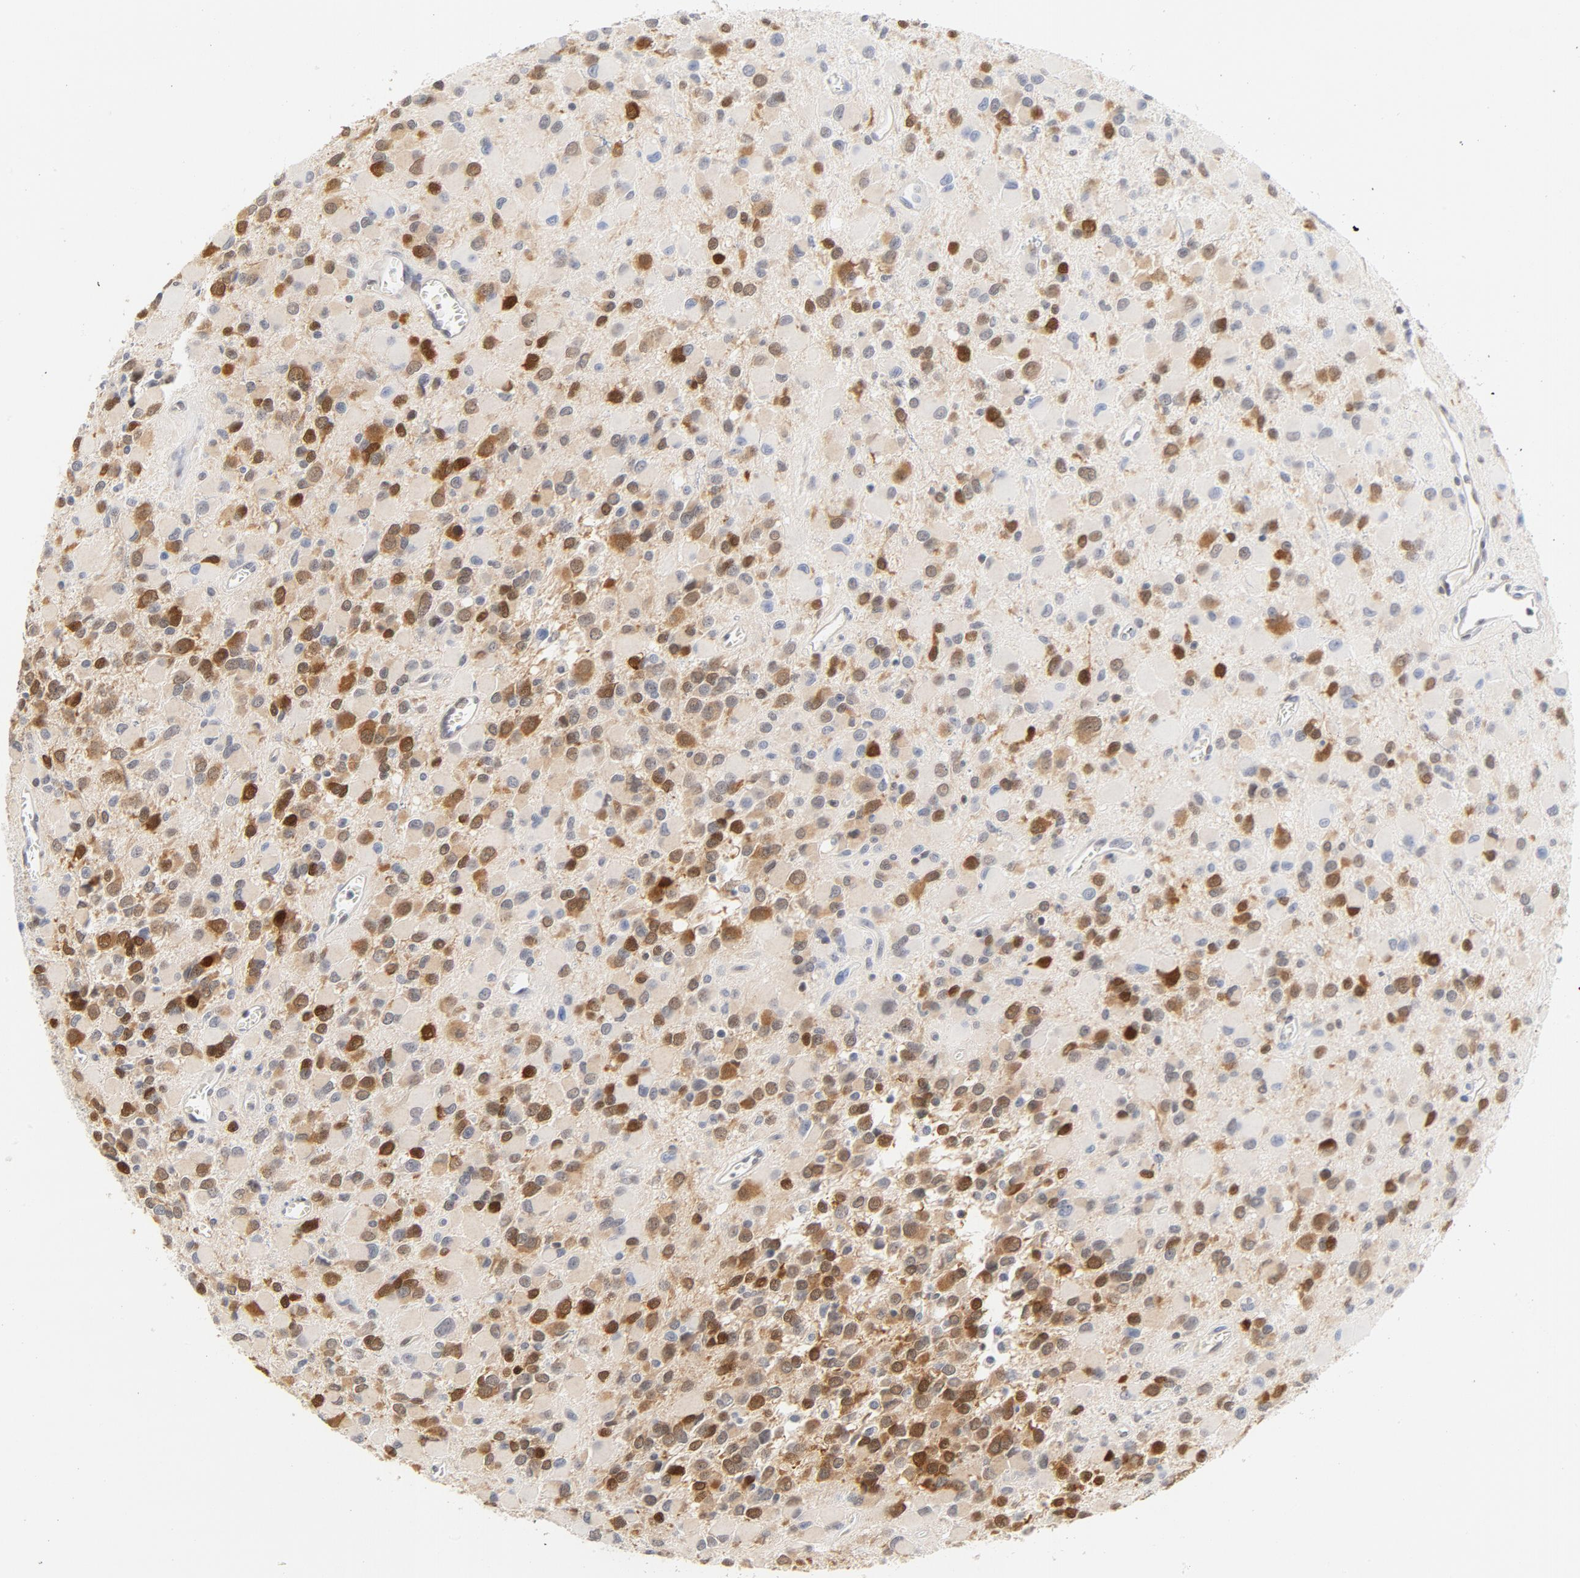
{"staining": {"intensity": "moderate", "quantity": "25%-75%", "location": "cytoplasmic/membranous,nuclear"}, "tissue": "glioma", "cell_type": "Tumor cells", "image_type": "cancer", "snomed": [{"axis": "morphology", "description": "Glioma, malignant, Low grade"}, {"axis": "topography", "description": "Brain"}], "caption": "Immunohistochemical staining of glioma demonstrates medium levels of moderate cytoplasmic/membranous and nuclear protein staining in about 25%-75% of tumor cells.", "gene": "CDKN1B", "patient": {"sex": "male", "age": 42}}